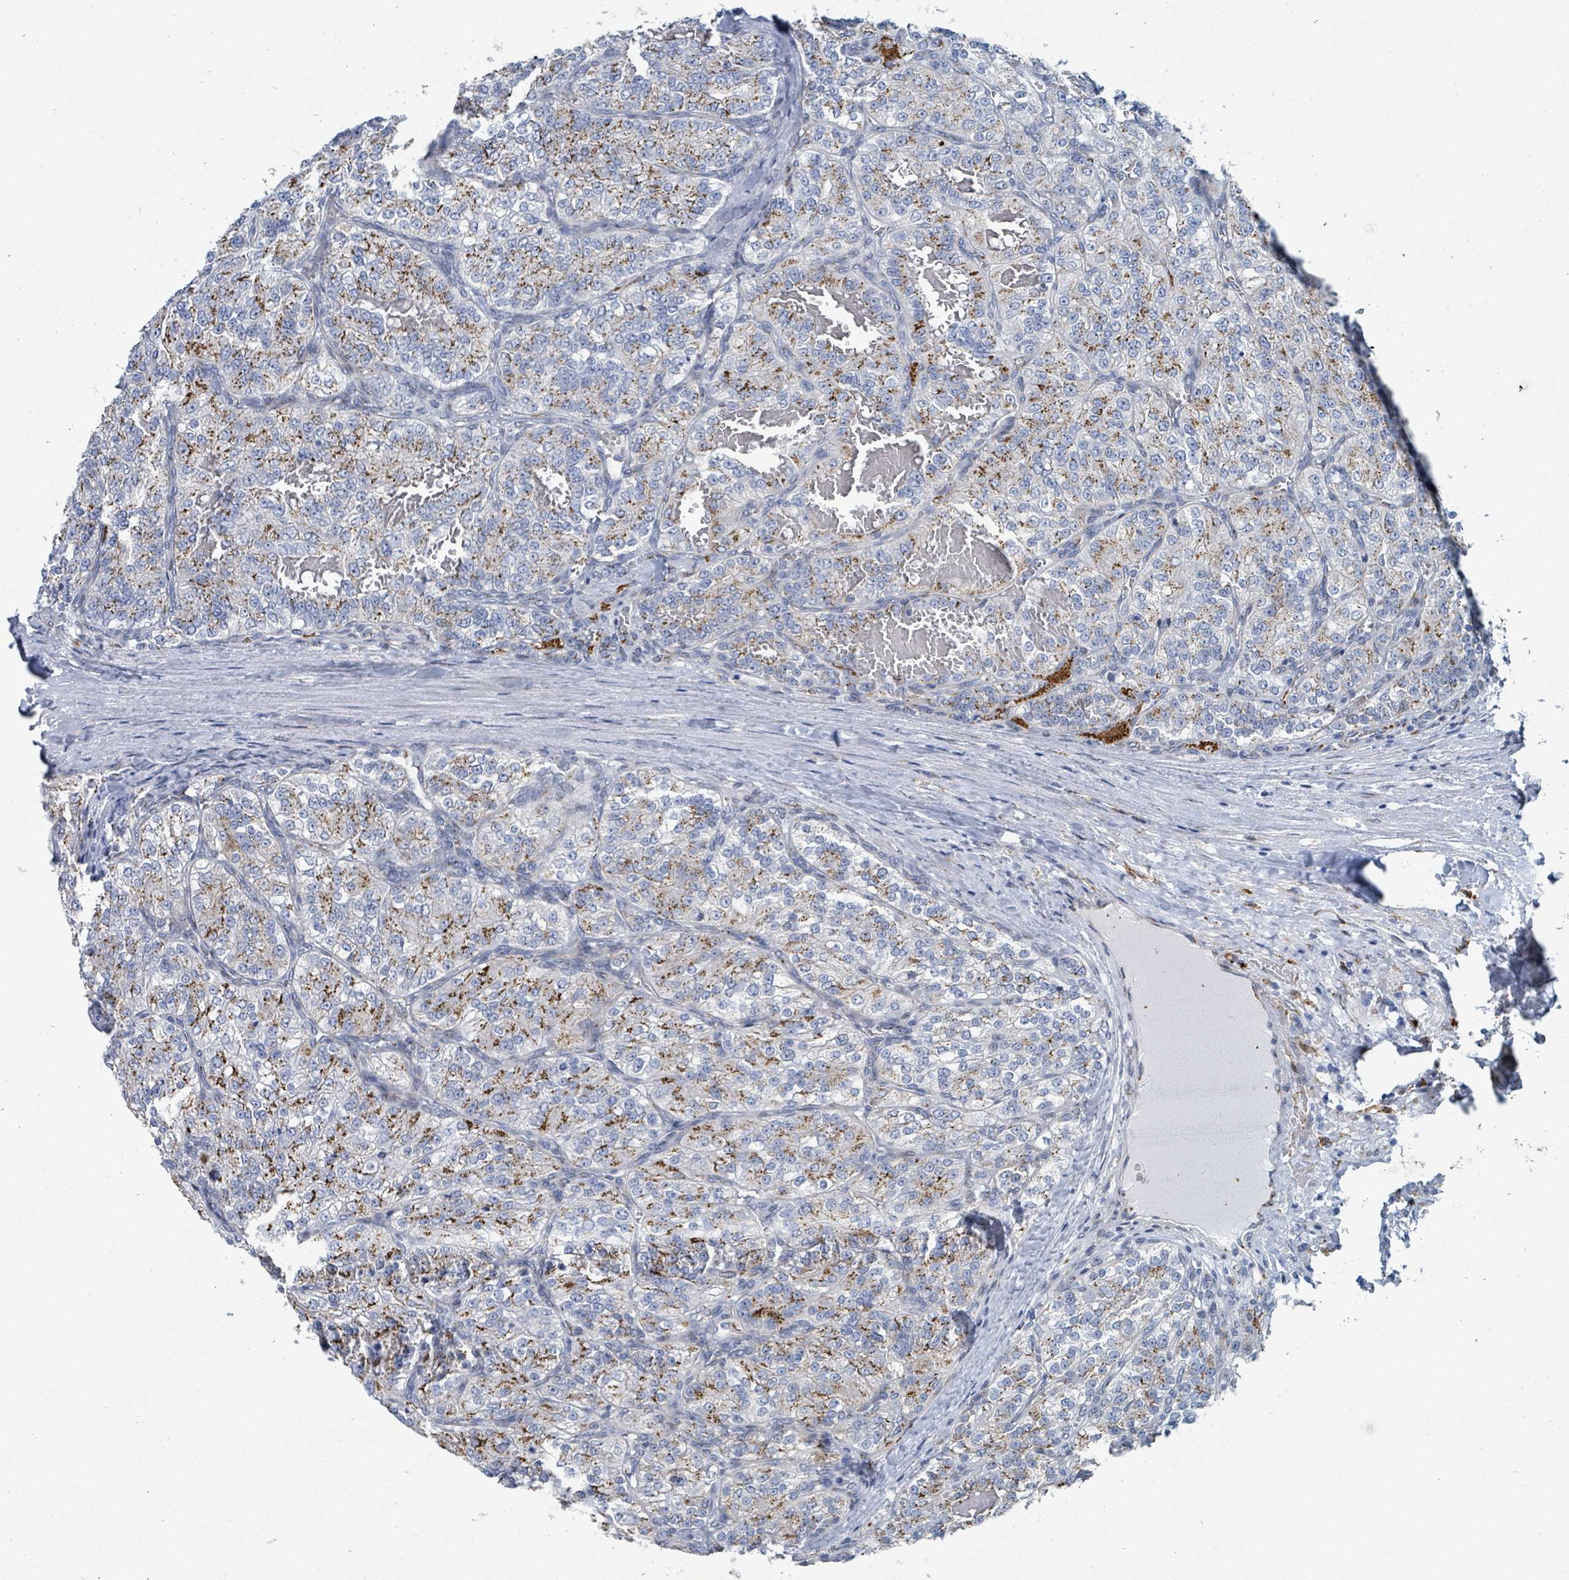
{"staining": {"intensity": "moderate", "quantity": "25%-75%", "location": "cytoplasmic/membranous"}, "tissue": "renal cancer", "cell_type": "Tumor cells", "image_type": "cancer", "snomed": [{"axis": "morphology", "description": "Adenocarcinoma, NOS"}, {"axis": "topography", "description": "Kidney"}], "caption": "Protein analysis of renal cancer tissue demonstrates moderate cytoplasmic/membranous expression in about 25%-75% of tumor cells.", "gene": "DCAF5", "patient": {"sex": "female", "age": 63}}